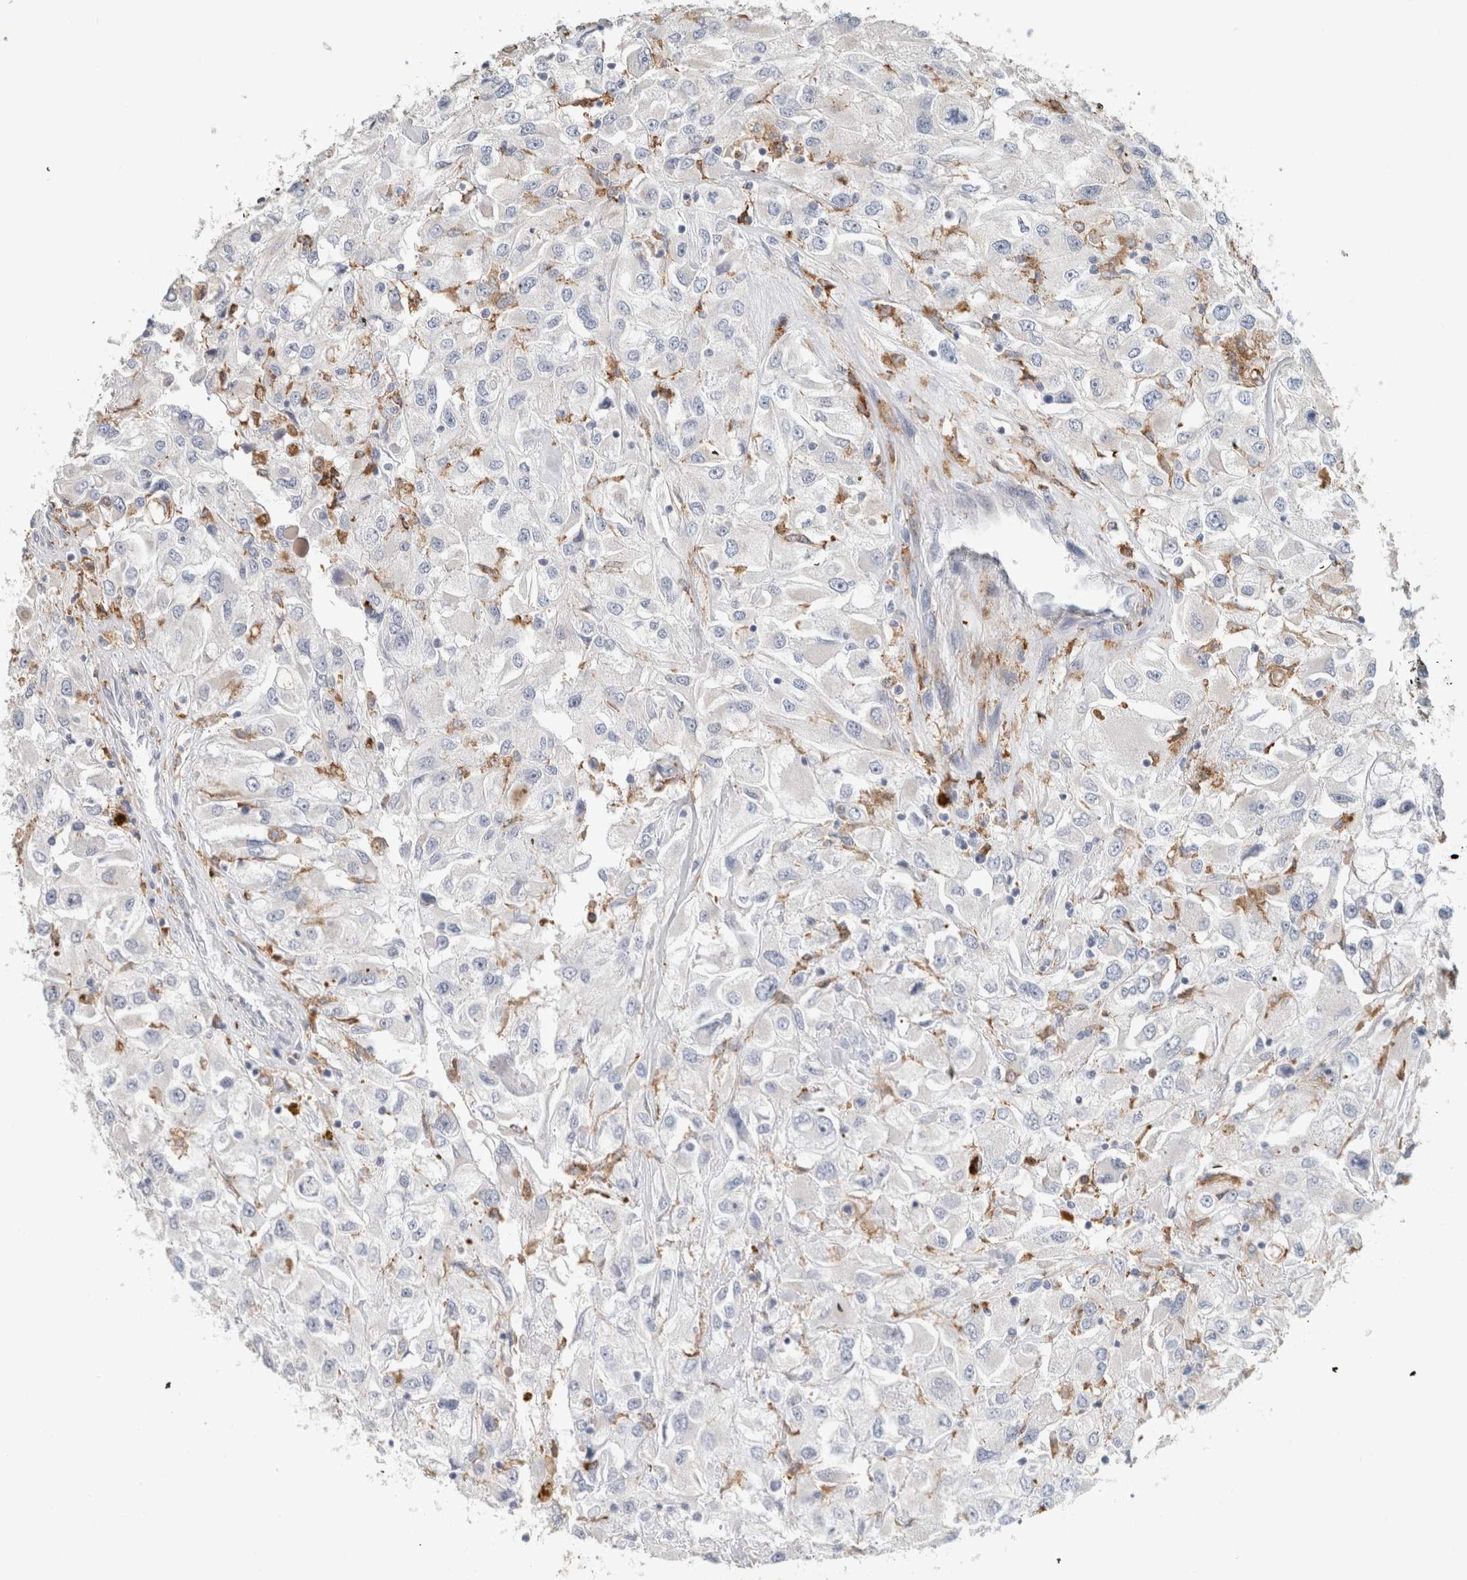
{"staining": {"intensity": "negative", "quantity": "none", "location": "none"}, "tissue": "renal cancer", "cell_type": "Tumor cells", "image_type": "cancer", "snomed": [{"axis": "morphology", "description": "Adenocarcinoma, NOS"}, {"axis": "topography", "description": "Kidney"}], "caption": "Immunohistochemical staining of adenocarcinoma (renal) shows no significant positivity in tumor cells.", "gene": "LY86", "patient": {"sex": "female", "age": 52}}